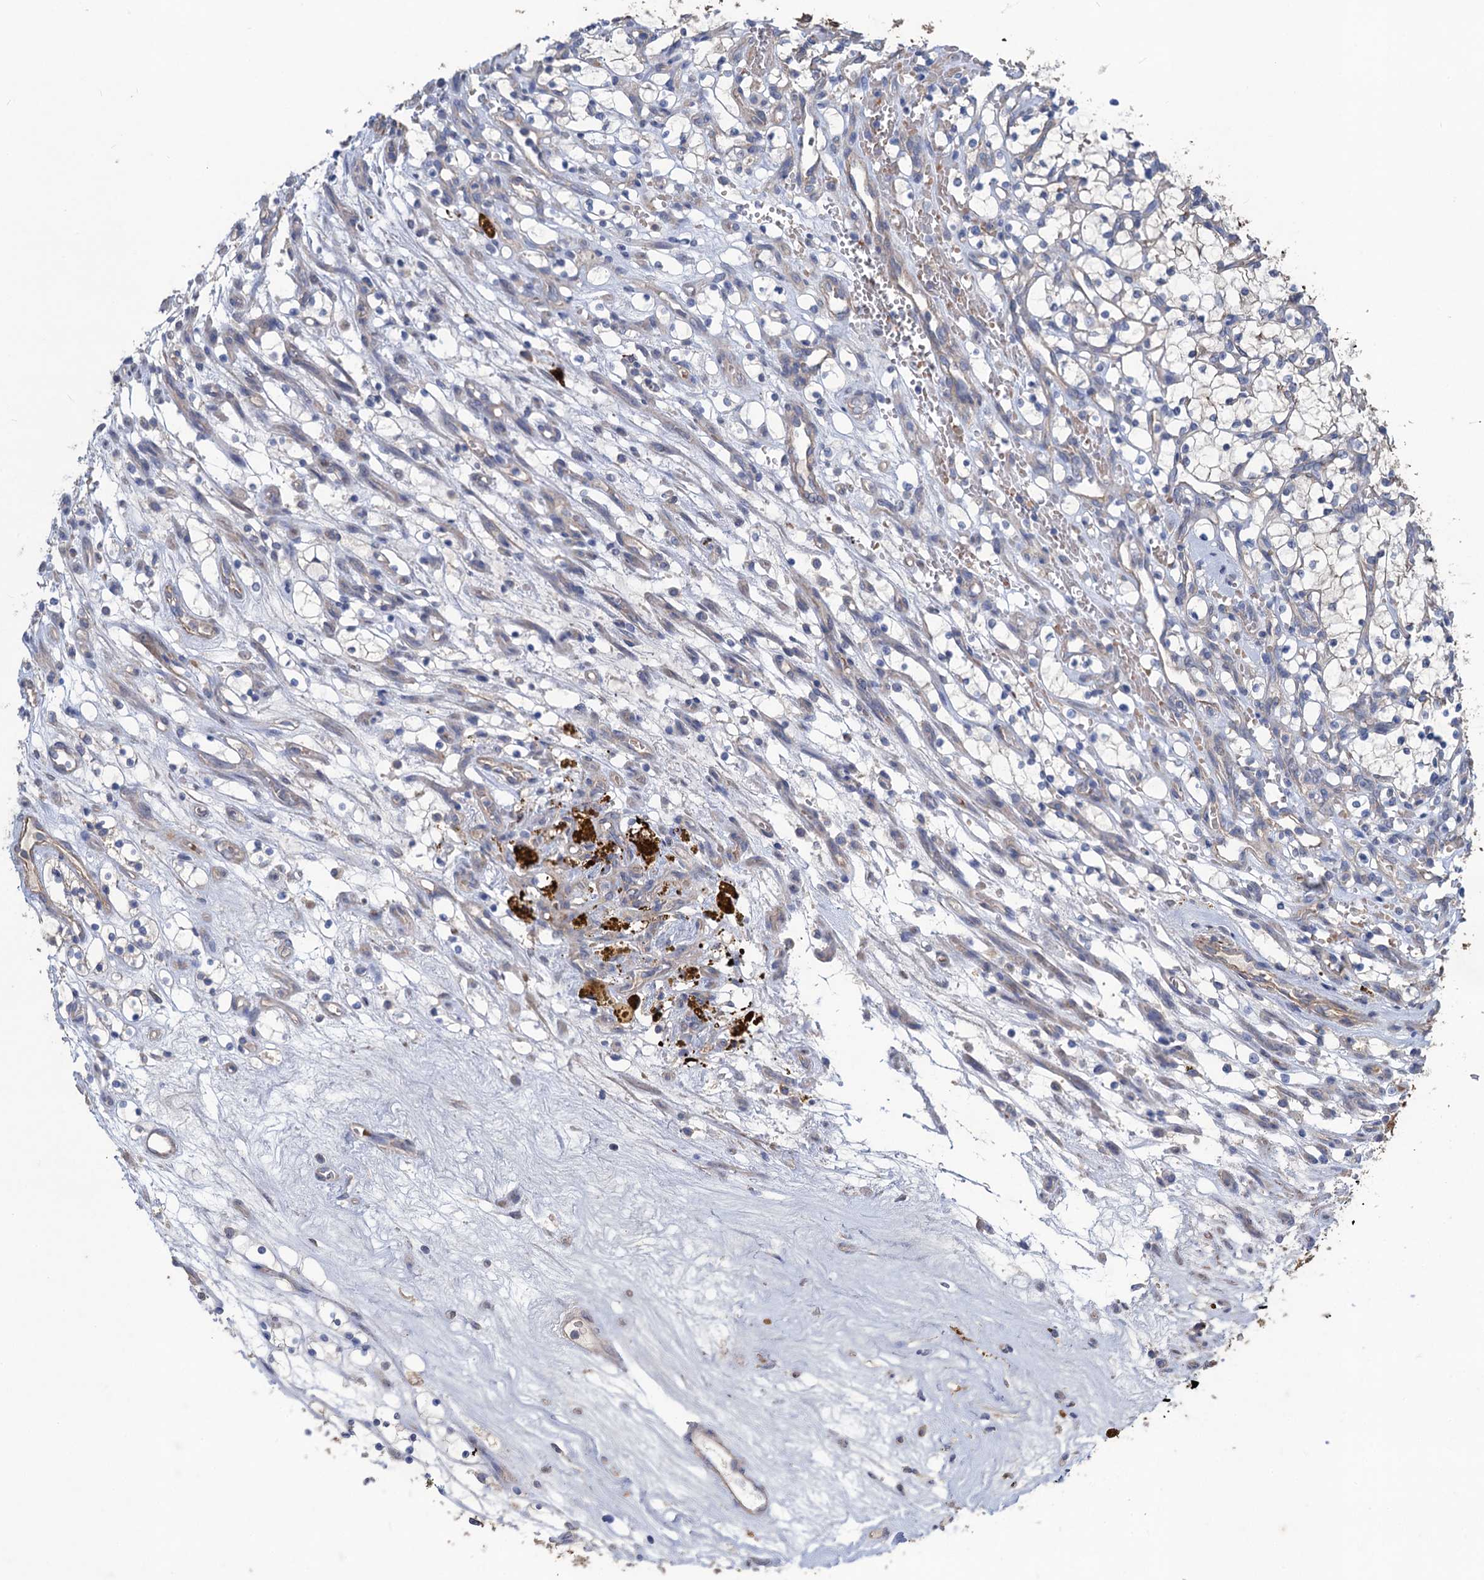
{"staining": {"intensity": "negative", "quantity": "none", "location": "none"}, "tissue": "renal cancer", "cell_type": "Tumor cells", "image_type": "cancer", "snomed": [{"axis": "morphology", "description": "Adenocarcinoma, NOS"}, {"axis": "topography", "description": "Kidney"}], "caption": "An immunohistochemistry micrograph of renal cancer is shown. There is no staining in tumor cells of renal cancer.", "gene": "SMCO3", "patient": {"sex": "female", "age": 69}}